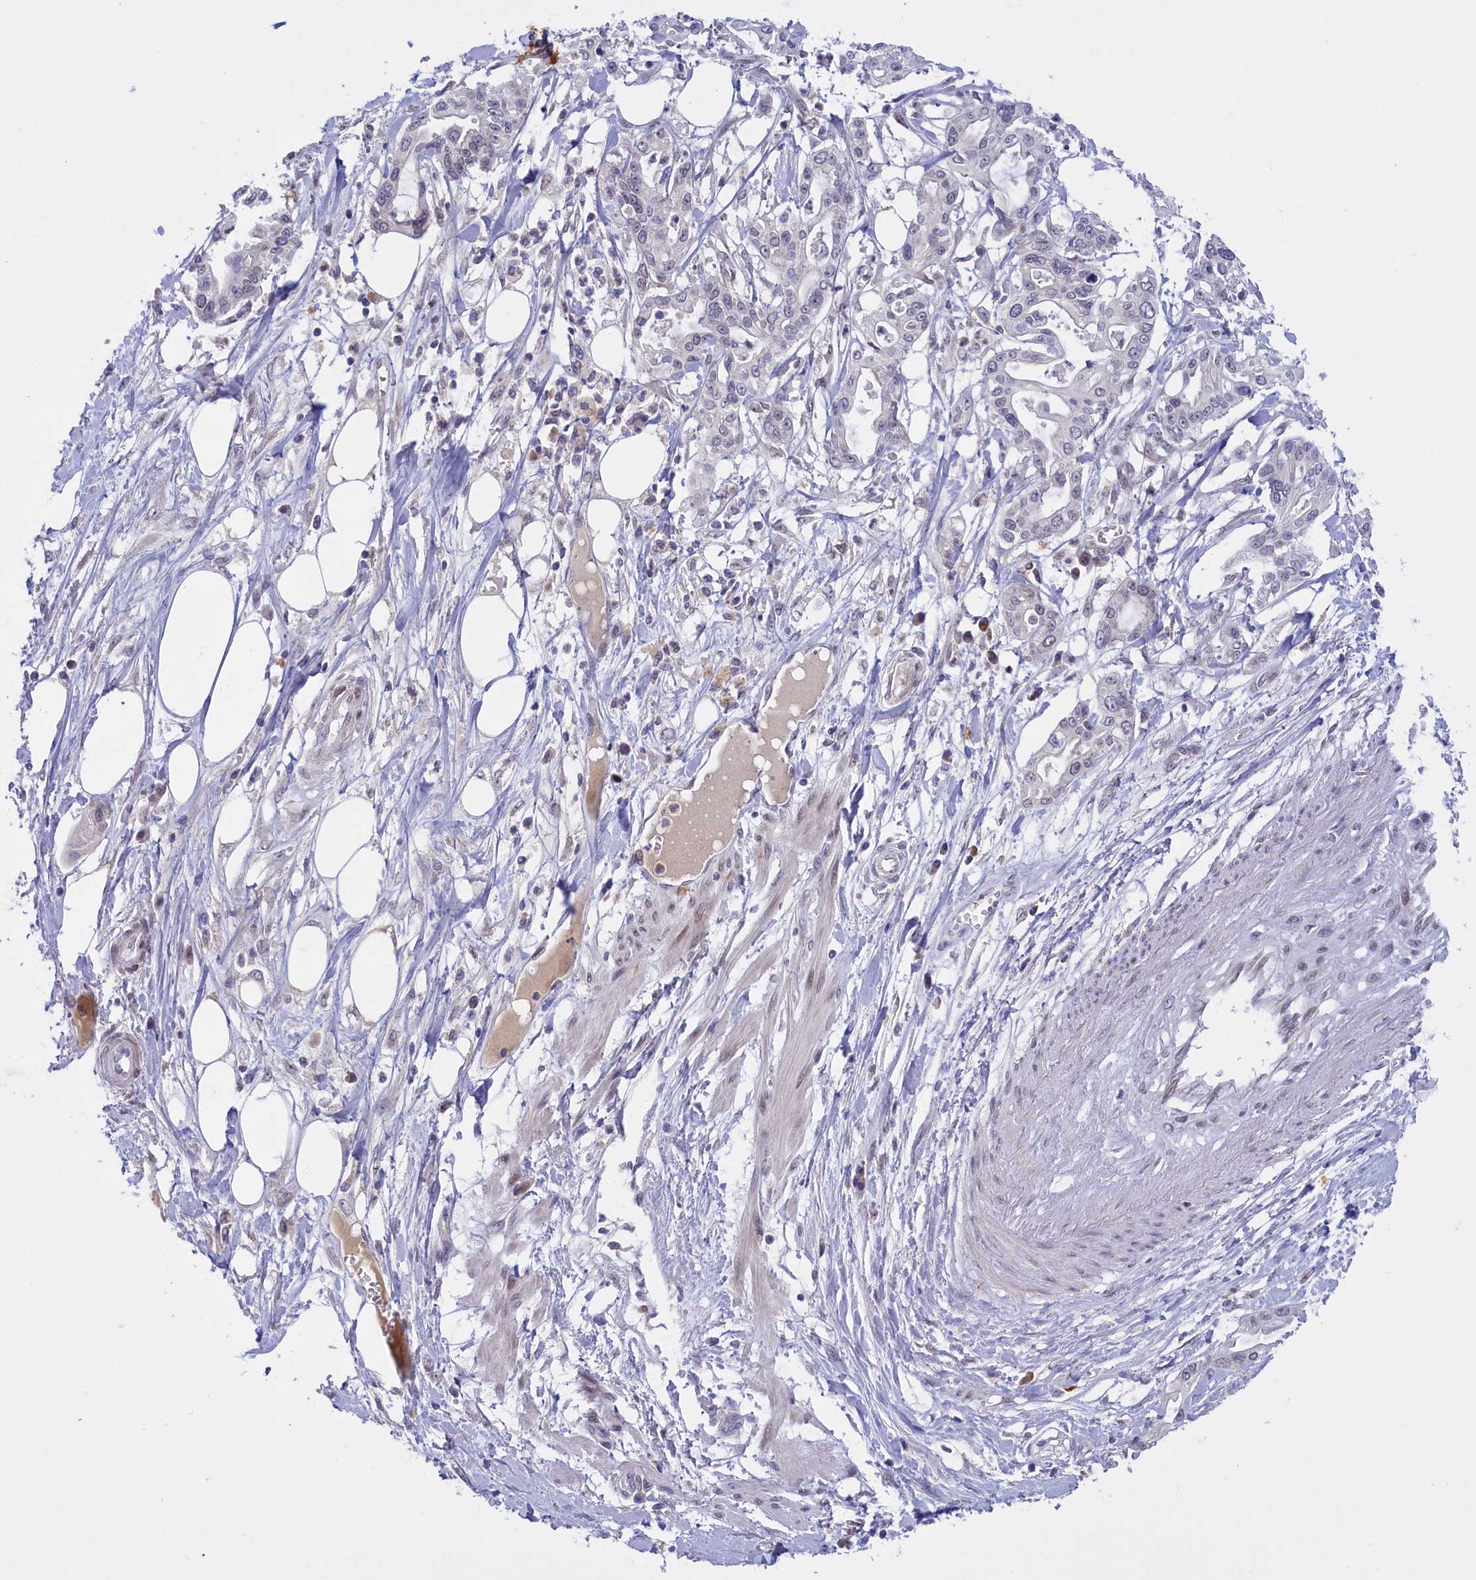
{"staining": {"intensity": "negative", "quantity": "none", "location": "none"}, "tissue": "pancreatic cancer", "cell_type": "Tumor cells", "image_type": "cancer", "snomed": [{"axis": "morphology", "description": "Adenocarcinoma, NOS"}, {"axis": "topography", "description": "Pancreas"}], "caption": "Micrograph shows no significant protein positivity in tumor cells of pancreatic cancer.", "gene": "FAM149B1", "patient": {"sex": "male", "age": 68}}